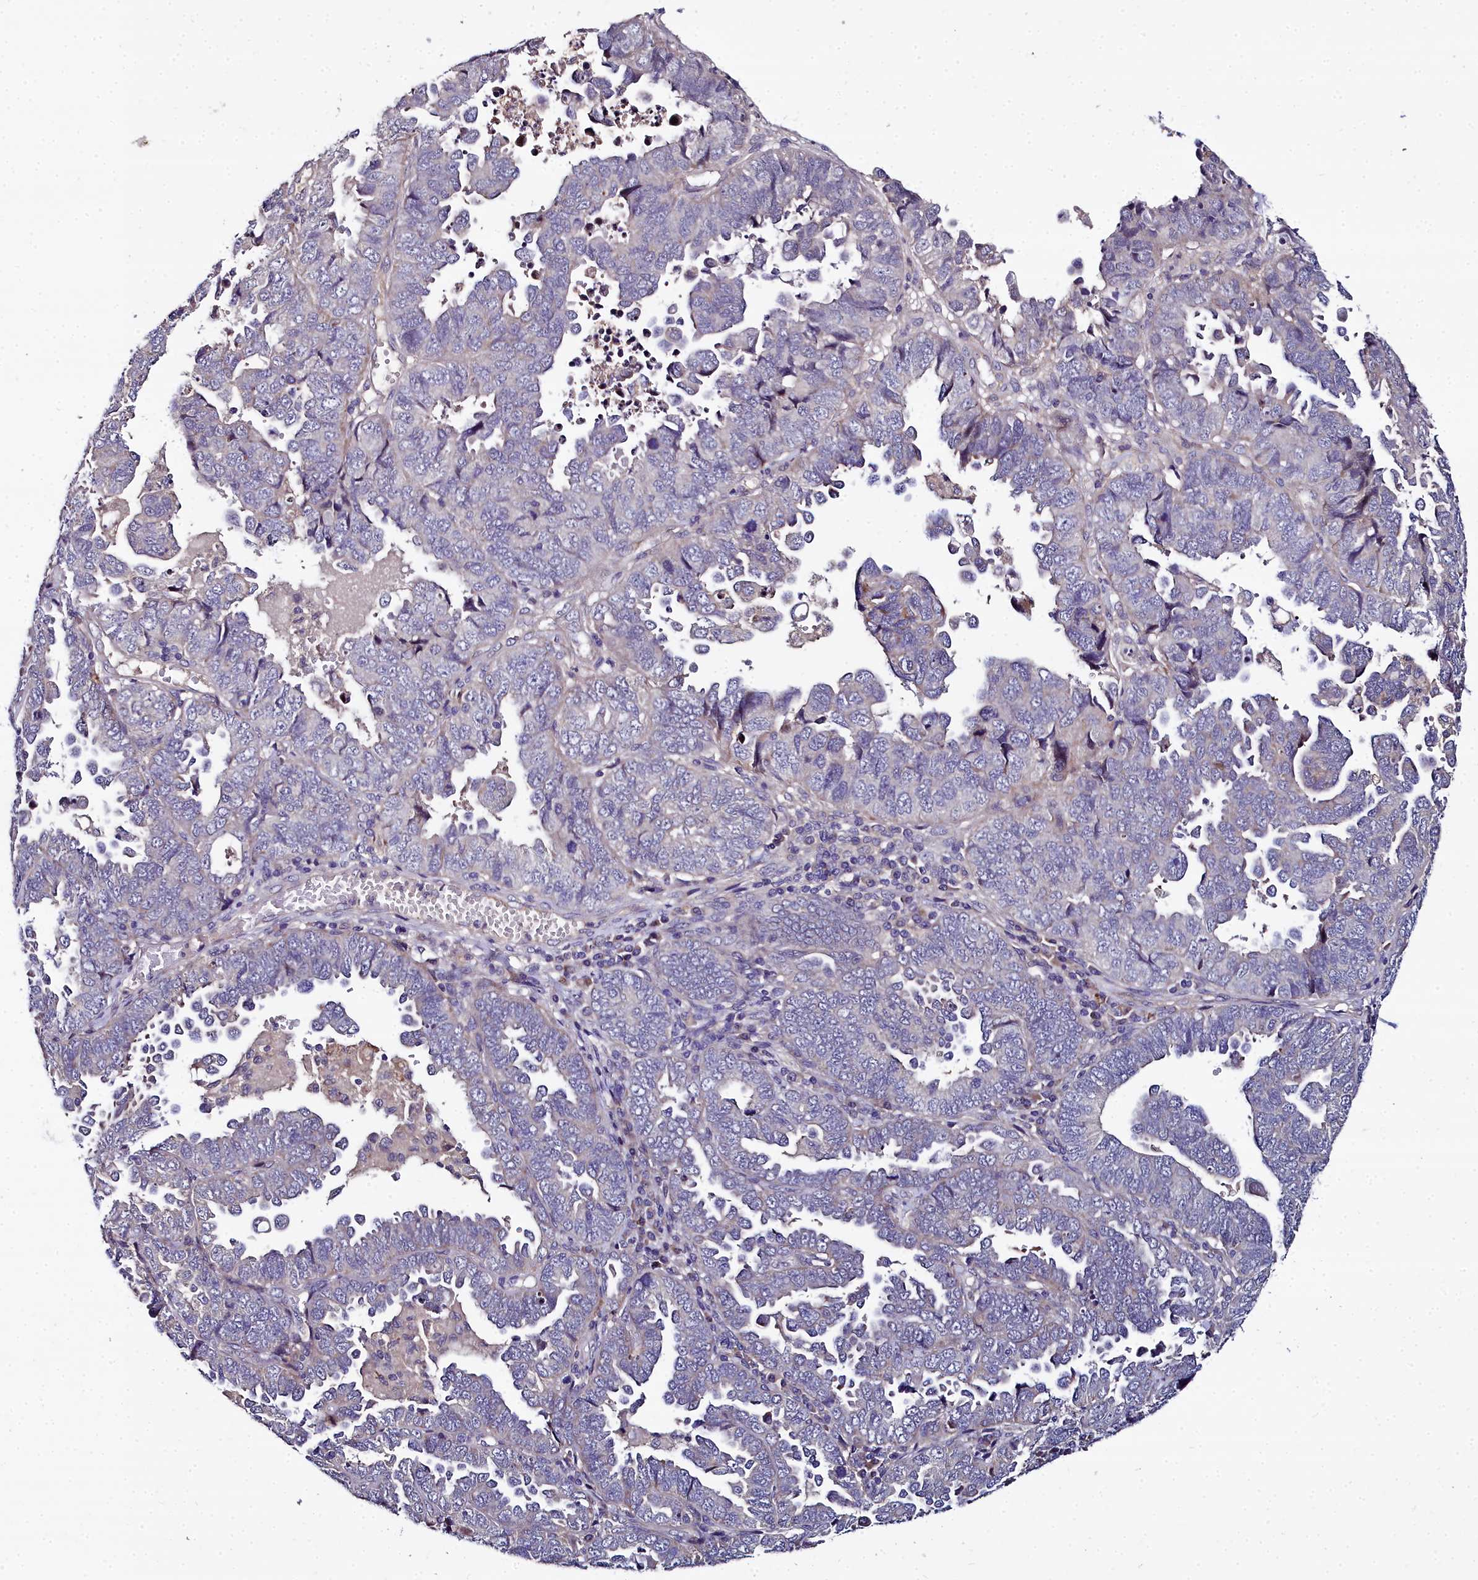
{"staining": {"intensity": "negative", "quantity": "none", "location": "none"}, "tissue": "endometrial cancer", "cell_type": "Tumor cells", "image_type": "cancer", "snomed": [{"axis": "morphology", "description": "Adenocarcinoma, NOS"}, {"axis": "topography", "description": "Endometrium"}], "caption": "This is an immunohistochemistry (IHC) micrograph of endometrial adenocarcinoma. There is no expression in tumor cells.", "gene": "NT5M", "patient": {"sex": "female", "age": 79}}